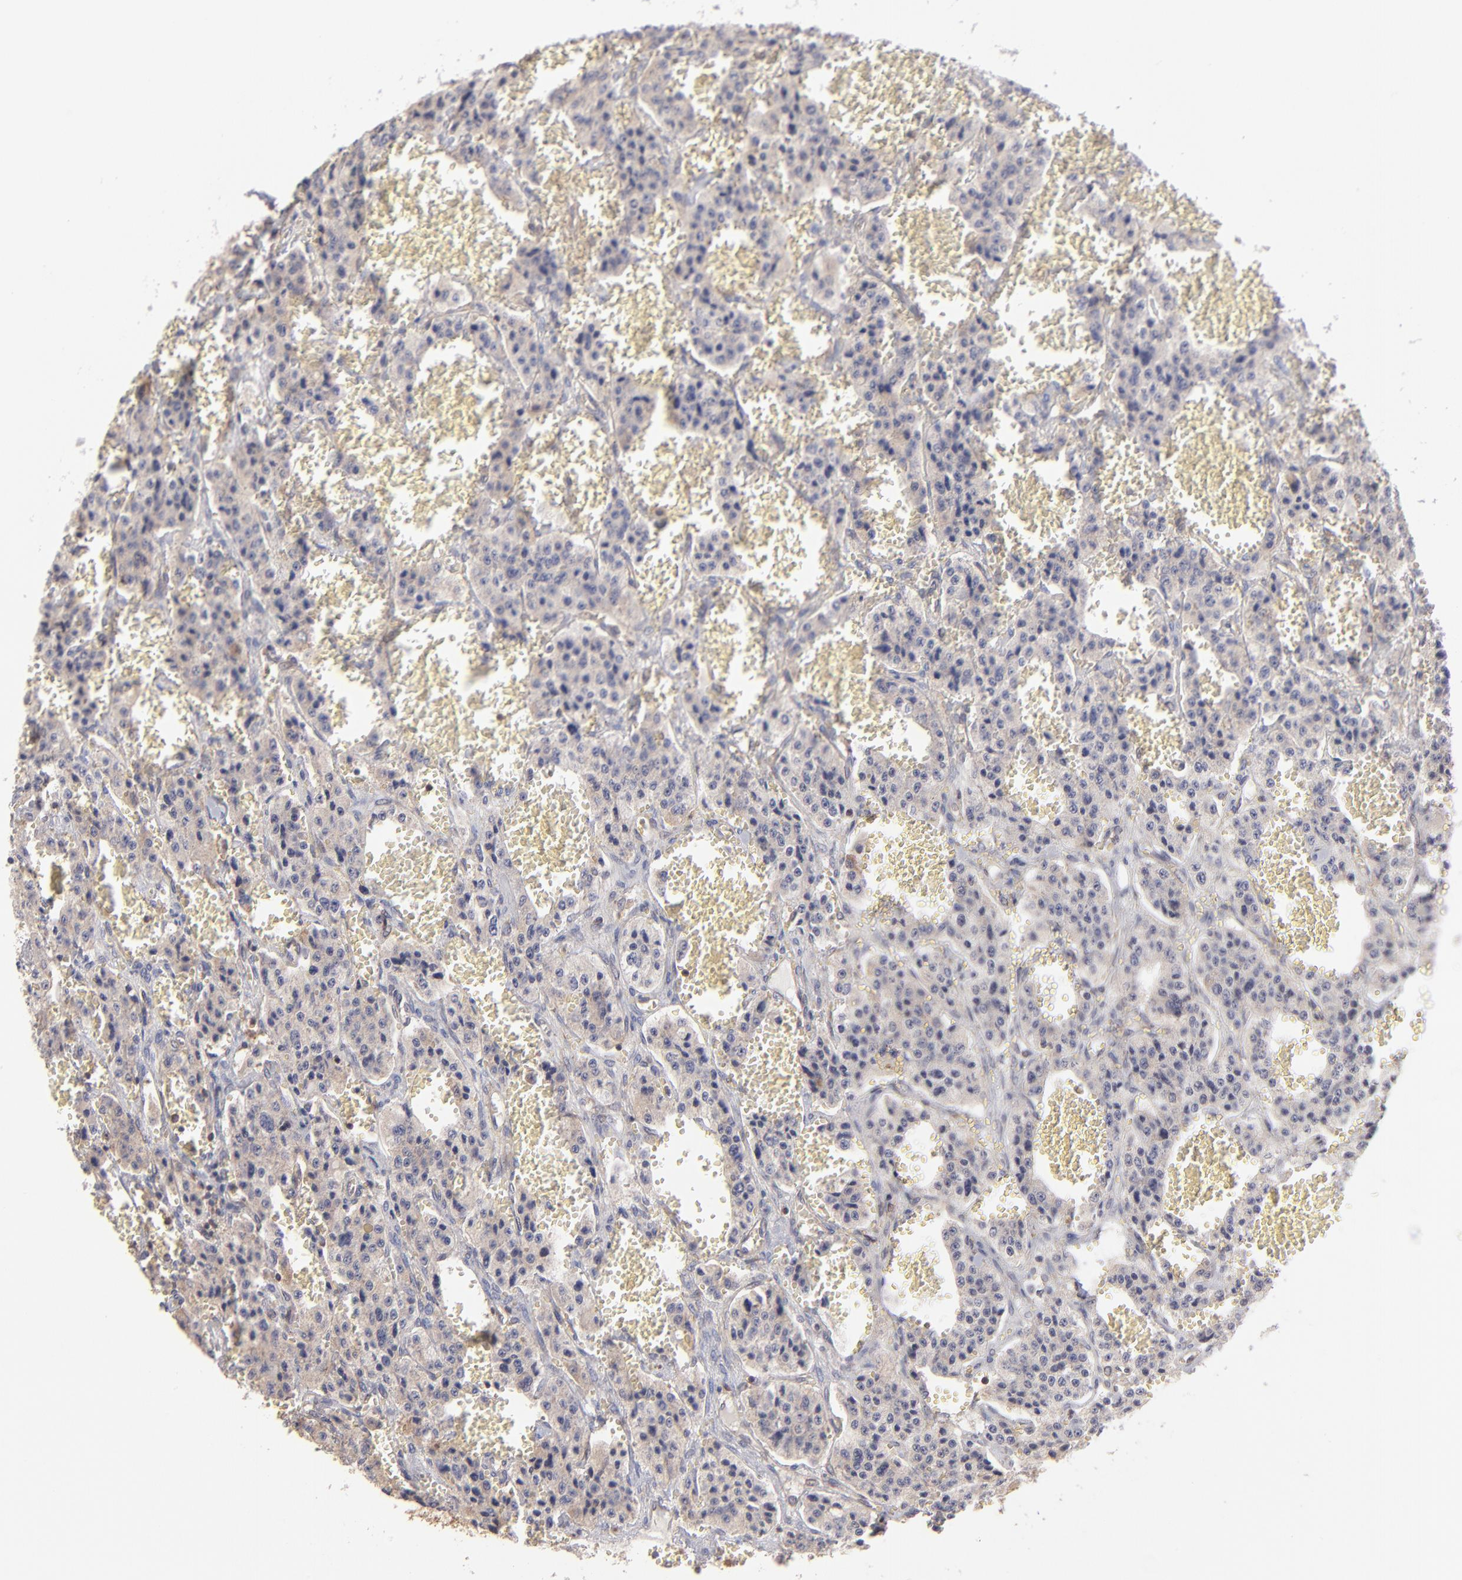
{"staining": {"intensity": "weak", "quantity": ">75%", "location": "cytoplasmic/membranous"}, "tissue": "carcinoid", "cell_type": "Tumor cells", "image_type": "cancer", "snomed": [{"axis": "morphology", "description": "Carcinoid, malignant, NOS"}, {"axis": "topography", "description": "Small intestine"}], "caption": "Protein positivity by immunohistochemistry exhibits weak cytoplasmic/membranous staining in approximately >75% of tumor cells in carcinoid.", "gene": "MAPRE1", "patient": {"sex": "male", "age": 52}}